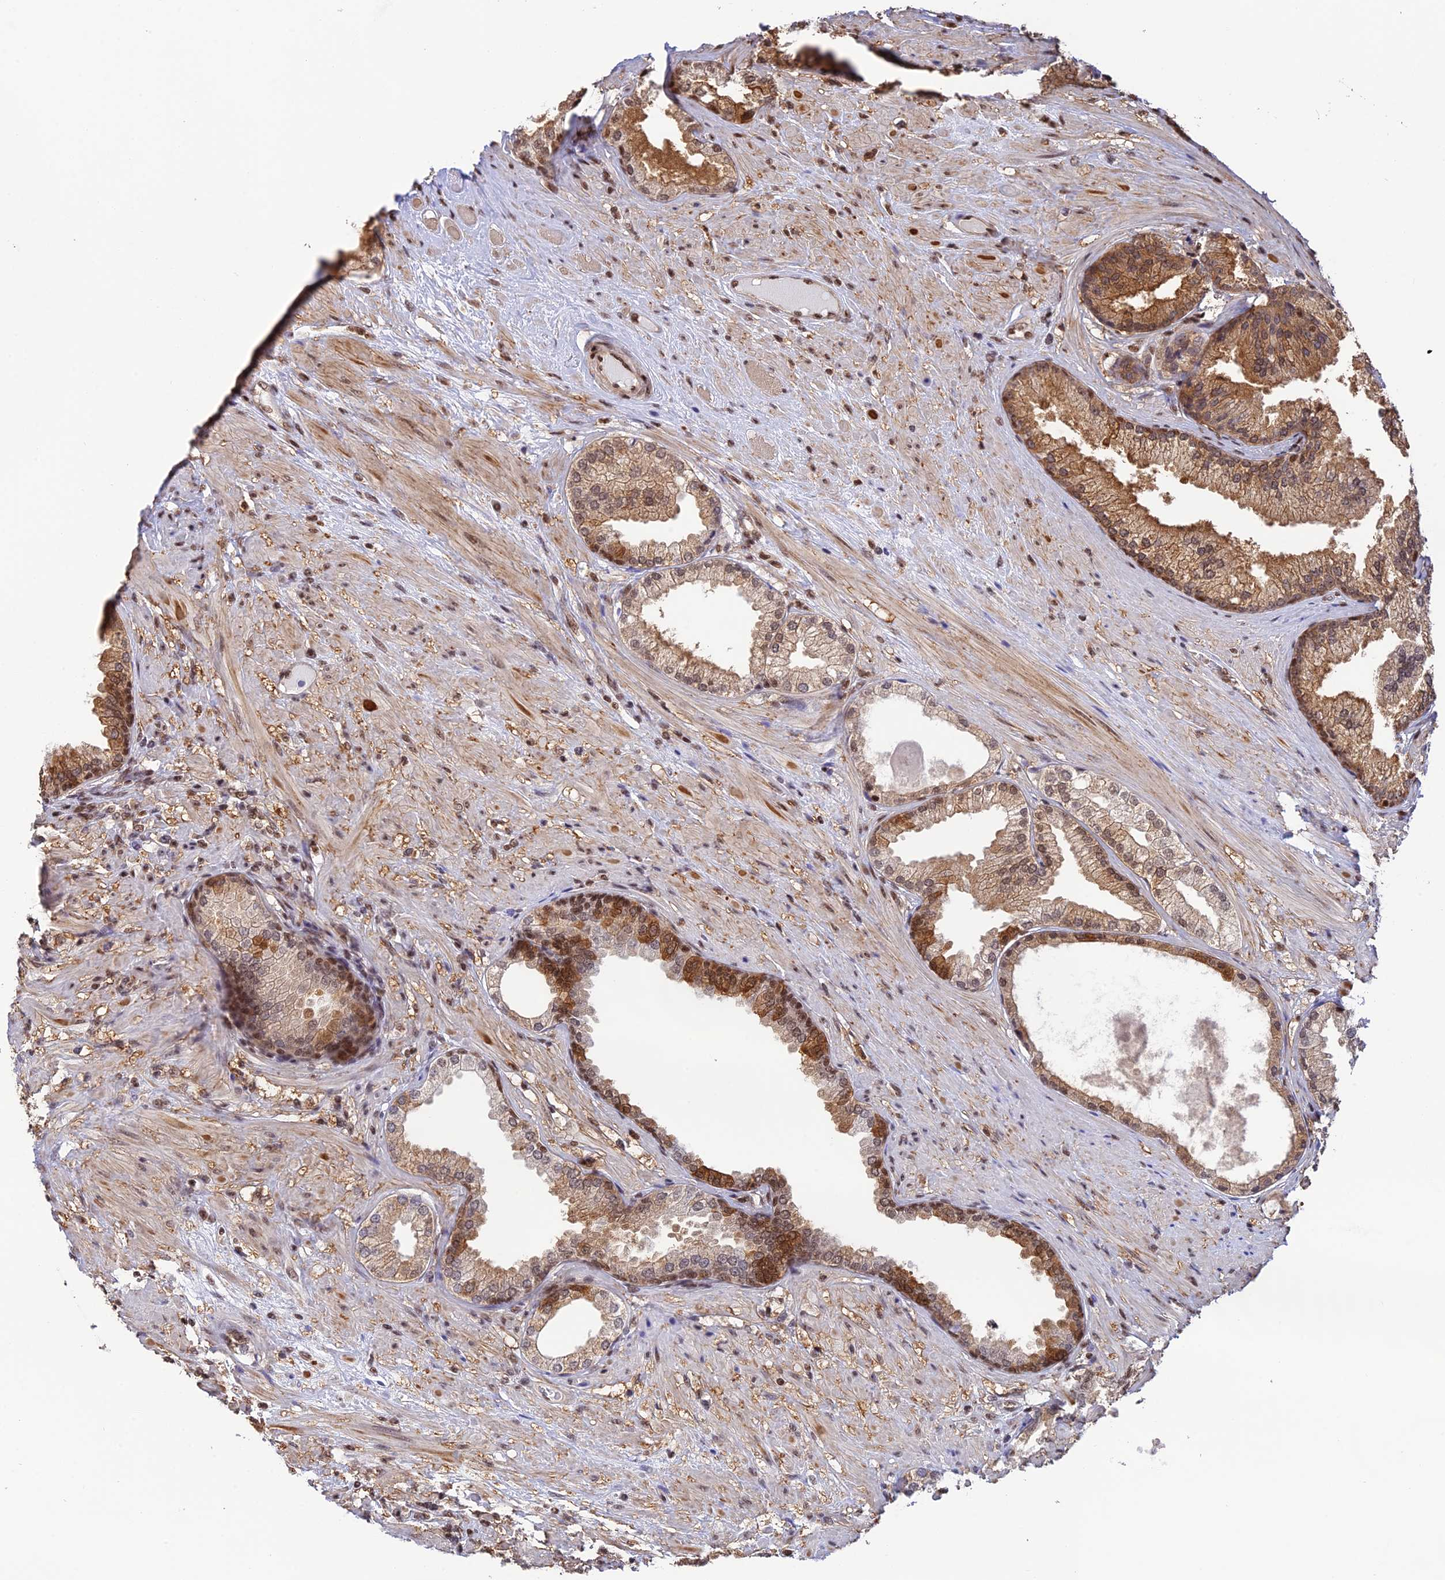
{"staining": {"intensity": "moderate", "quantity": ">75%", "location": "cytoplasmic/membranous,nuclear"}, "tissue": "prostate cancer", "cell_type": "Tumor cells", "image_type": "cancer", "snomed": [{"axis": "morphology", "description": "Adenocarcinoma, High grade"}, {"axis": "topography", "description": "Prostate"}], "caption": "This photomicrograph demonstrates prostate cancer stained with immunohistochemistry (IHC) to label a protein in brown. The cytoplasmic/membranous and nuclear of tumor cells show moderate positivity for the protein. Nuclei are counter-stained blue.", "gene": "THAP11", "patient": {"sex": "male", "age": 71}}